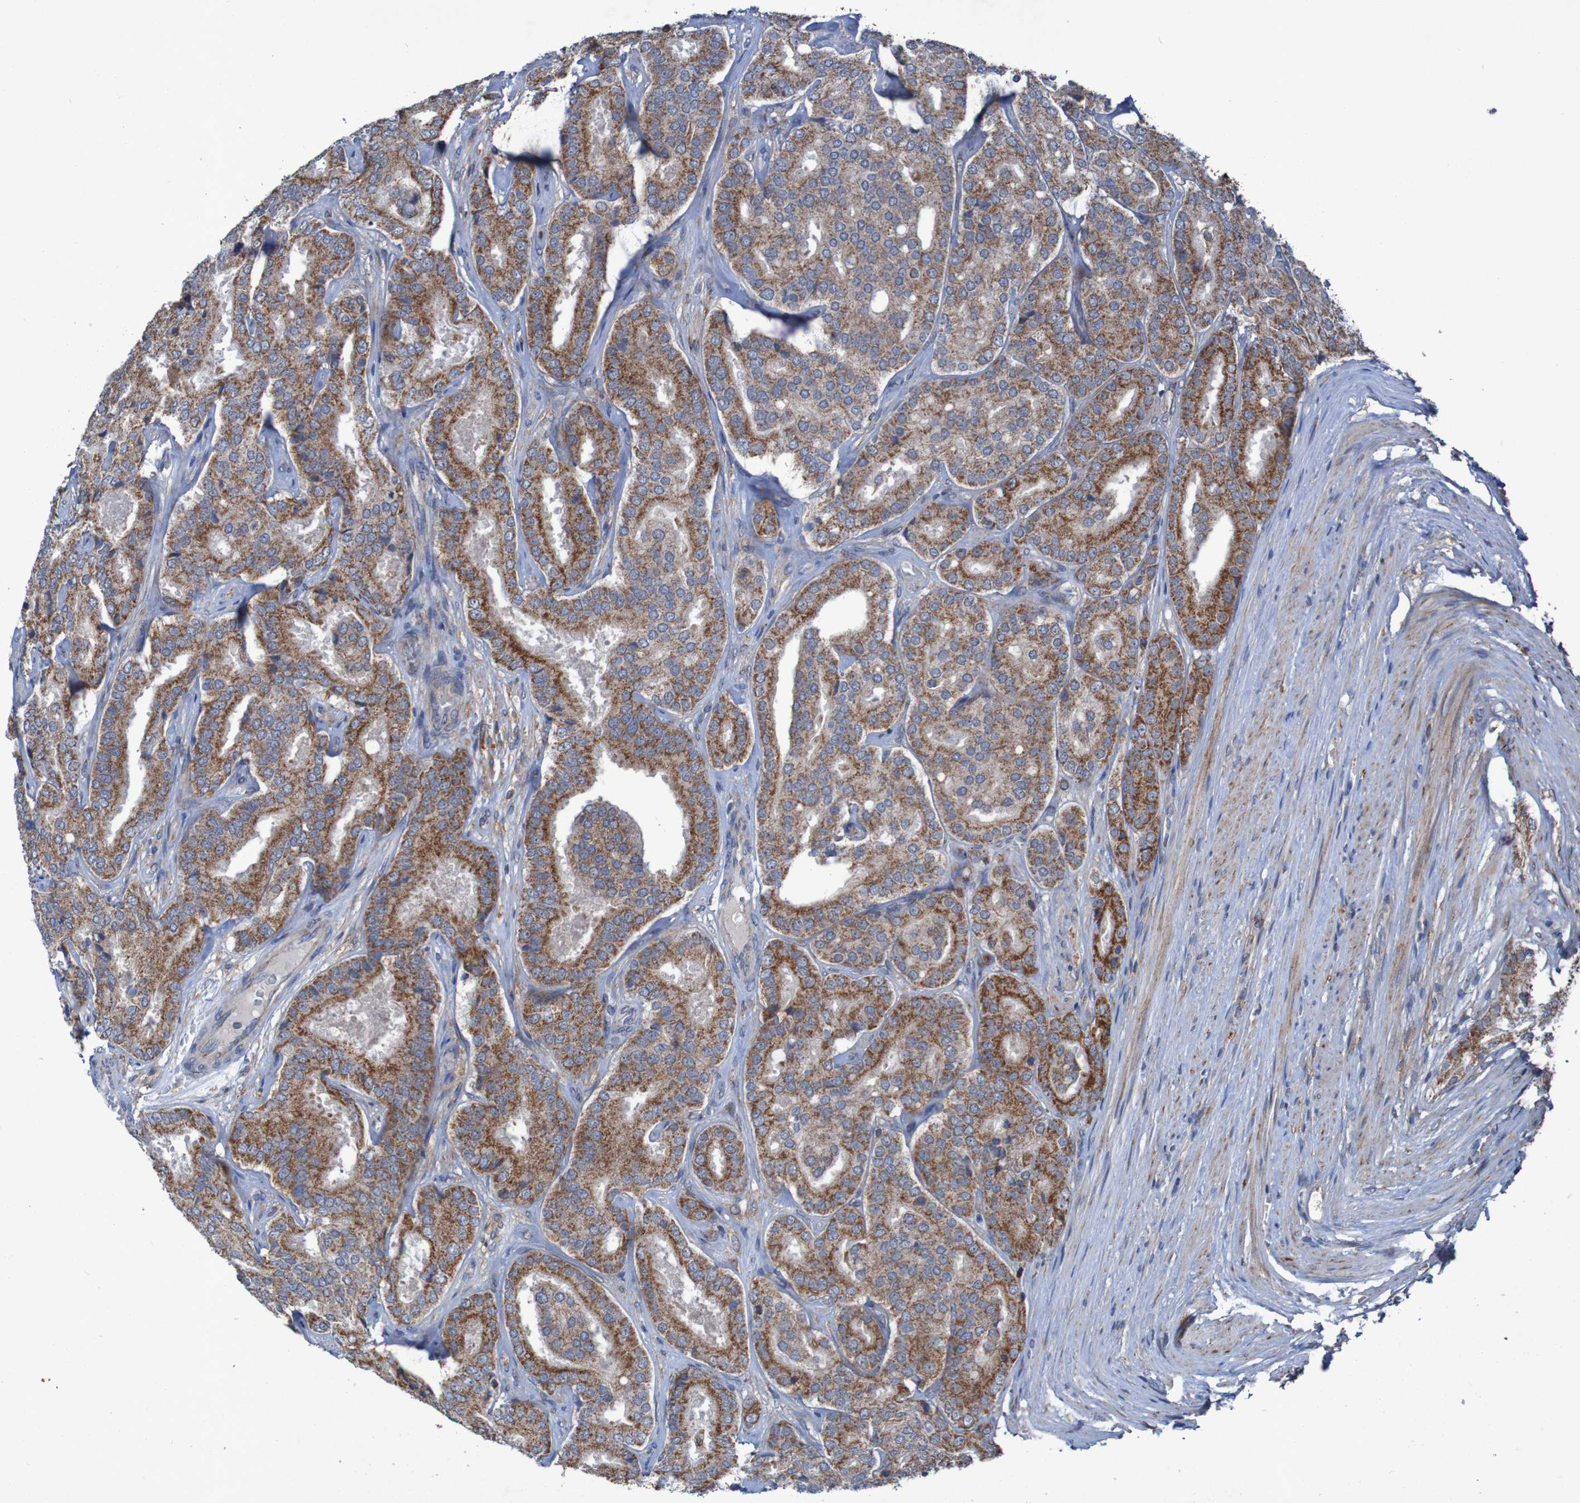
{"staining": {"intensity": "moderate", "quantity": ">75%", "location": "cytoplasmic/membranous"}, "tissue": "prostate cancer", "cell_type": "Tumor cells", "image_type": "cancer", "snomed": [{"axis": "morphology", "description": "Adenocarcinoma, High grade"}, {"axis": "topography", "description": "Prostate"}], "caption": "Immunohistochemistry (IHC) (DAB (3,3'-diaminobenzidine)) staining of prostate high-grade adenocarcinoma demonstrates moderate cytoplasmic/membranous protein staining in approximately >75% of tumor cells. (DAB (3,3'-diaminobenzidine) IHC, brown staining for protein, blue staining for nuclei).", "gene": "CCDC51", "patient": {"sex": "male", "age": 65}}